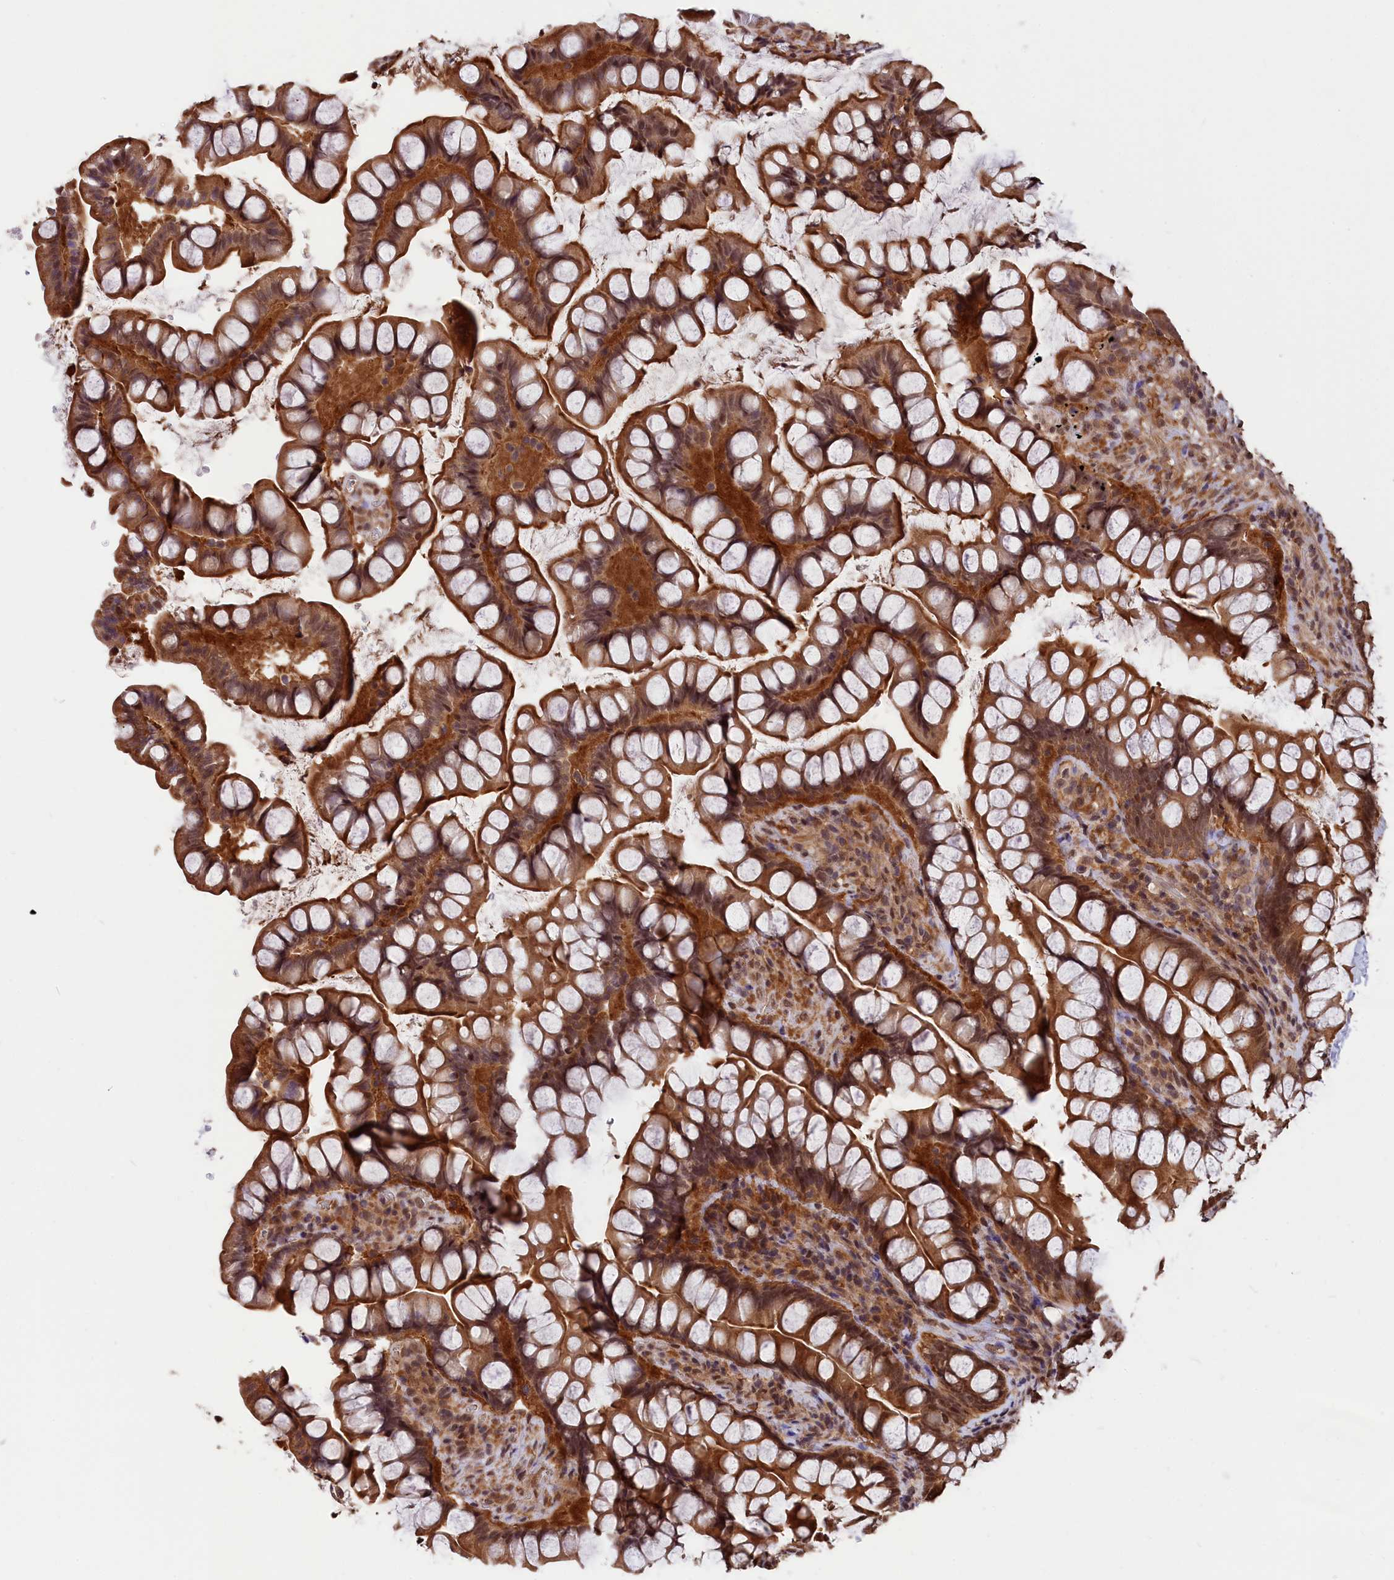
{"staining": {"intensity": "strong", "quantity": ">75%", "location": "cytoplasmic/membranous,nuclear"}, "tissue": "small intestine", "cell_type": "Glandular cells", "image_type": "normal", "snomed": [{"axis": "morphology", "description": "Normal tissue, NOS"}, {"axis": "topography", "description": "Small intestine"}], "caption": "Strong cytoplasmic/membranous,nuclear protein staining is present in approximately >75% of glandular cells in small intestine. The protein is shown in brown color, while the nuclei are stained blue.", "gene": "ADRM1", "patient": {"sex": "male", "age": 70}}